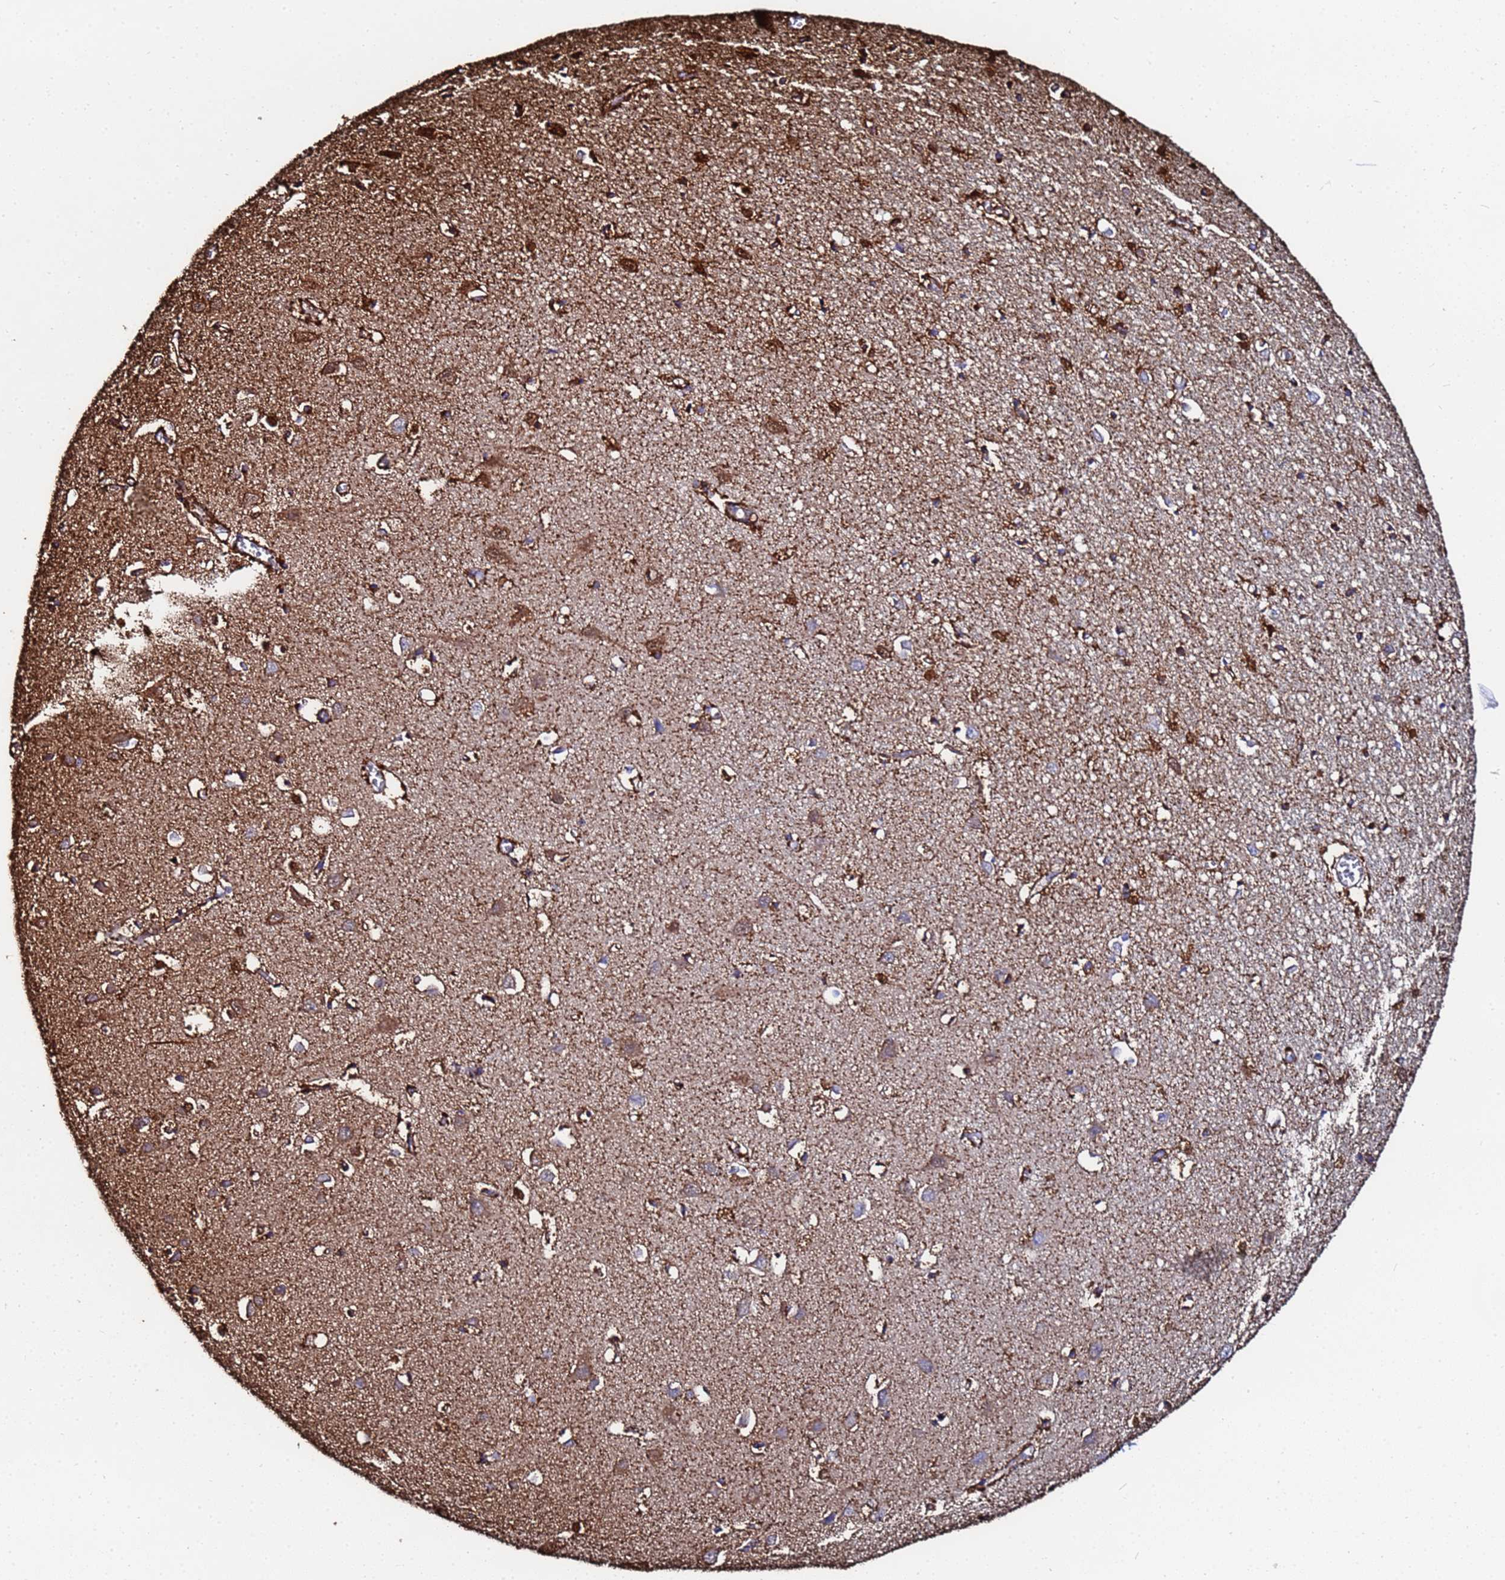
{"staining": {"intensity": "strong", "quantity": ">75%", "location": "cytoplasmic/membranous"}, "tissue": "cerebral cortex", "cell_type": "Endothelial cells", "image_type": "normal", "snomed": [{"axis": "morphology", "description": "Normal tissue, NOS"}, {"axis": "topography", "description": "Cerebral cortex"}], "caption": "DAB (3,3'-diaminobenzidine) immunohistochemical staining of normal human cerebral cortex reveals strong cytoplasmic/membranous protein staining in about >75% of endothelial cells. The staining was performed using DAB, with brown indicating positive protein expression. Nuclei are stained blue with hematoxylin.", "gene": "GLUD1", "patient": {"sex": "female", "age": 64}}